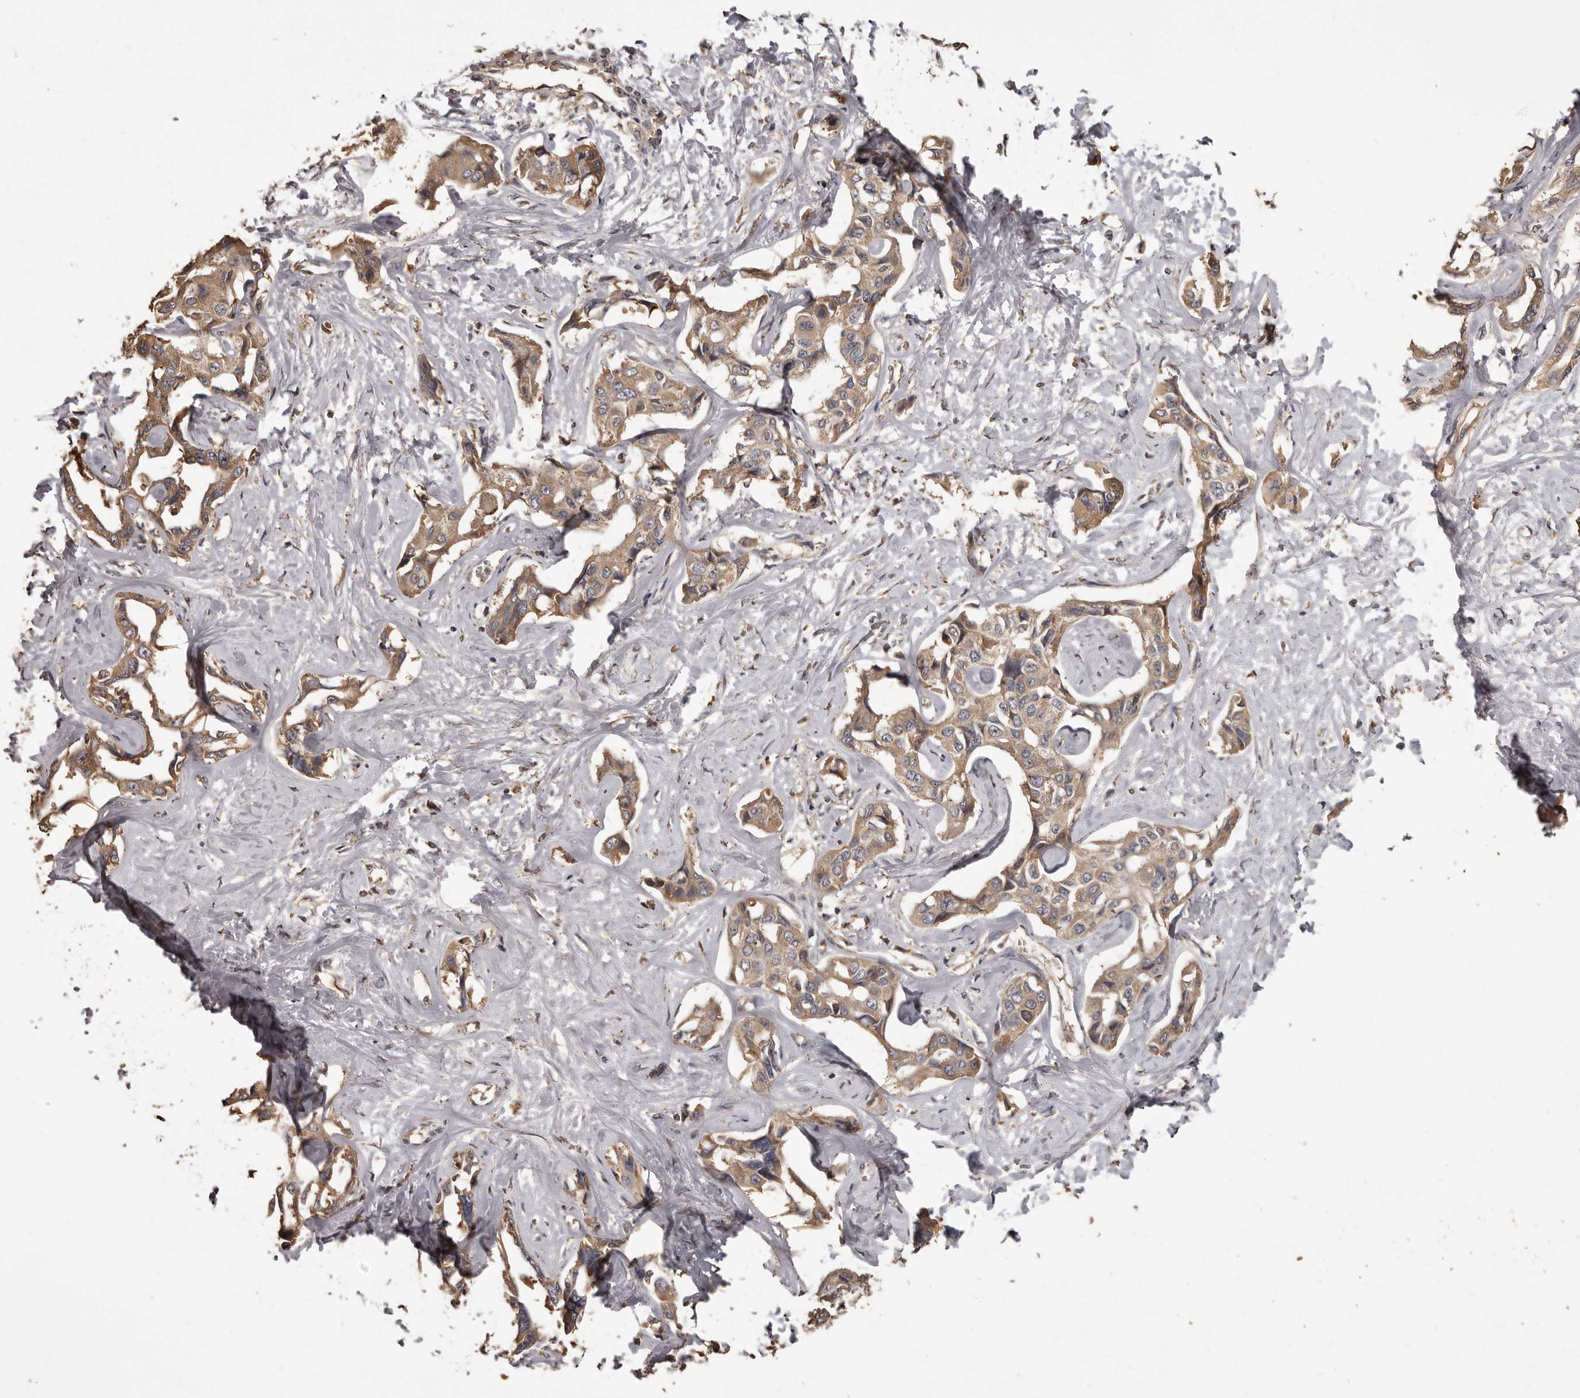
{"staining": {"intensity": "moderate", "quantity": ">75%", "location": "cytoplasmic/membranous"}, "tissue": "liver cancer", "cell_type": "Tumor cells", "image_type": "cancer", "snomed": [{"axis": "morphology", "description": "Cholangiocarcinoma"}, {"axis": "topography", "description": "Liver"}], "caption": "Brown immunohistochemical staining in human liver cancer reveals moderate cytoplasmic/membranous staining in about >75% of tumor cells.", "gene": "MGAT5", "patient": {"sex": "male", "age": 59}}